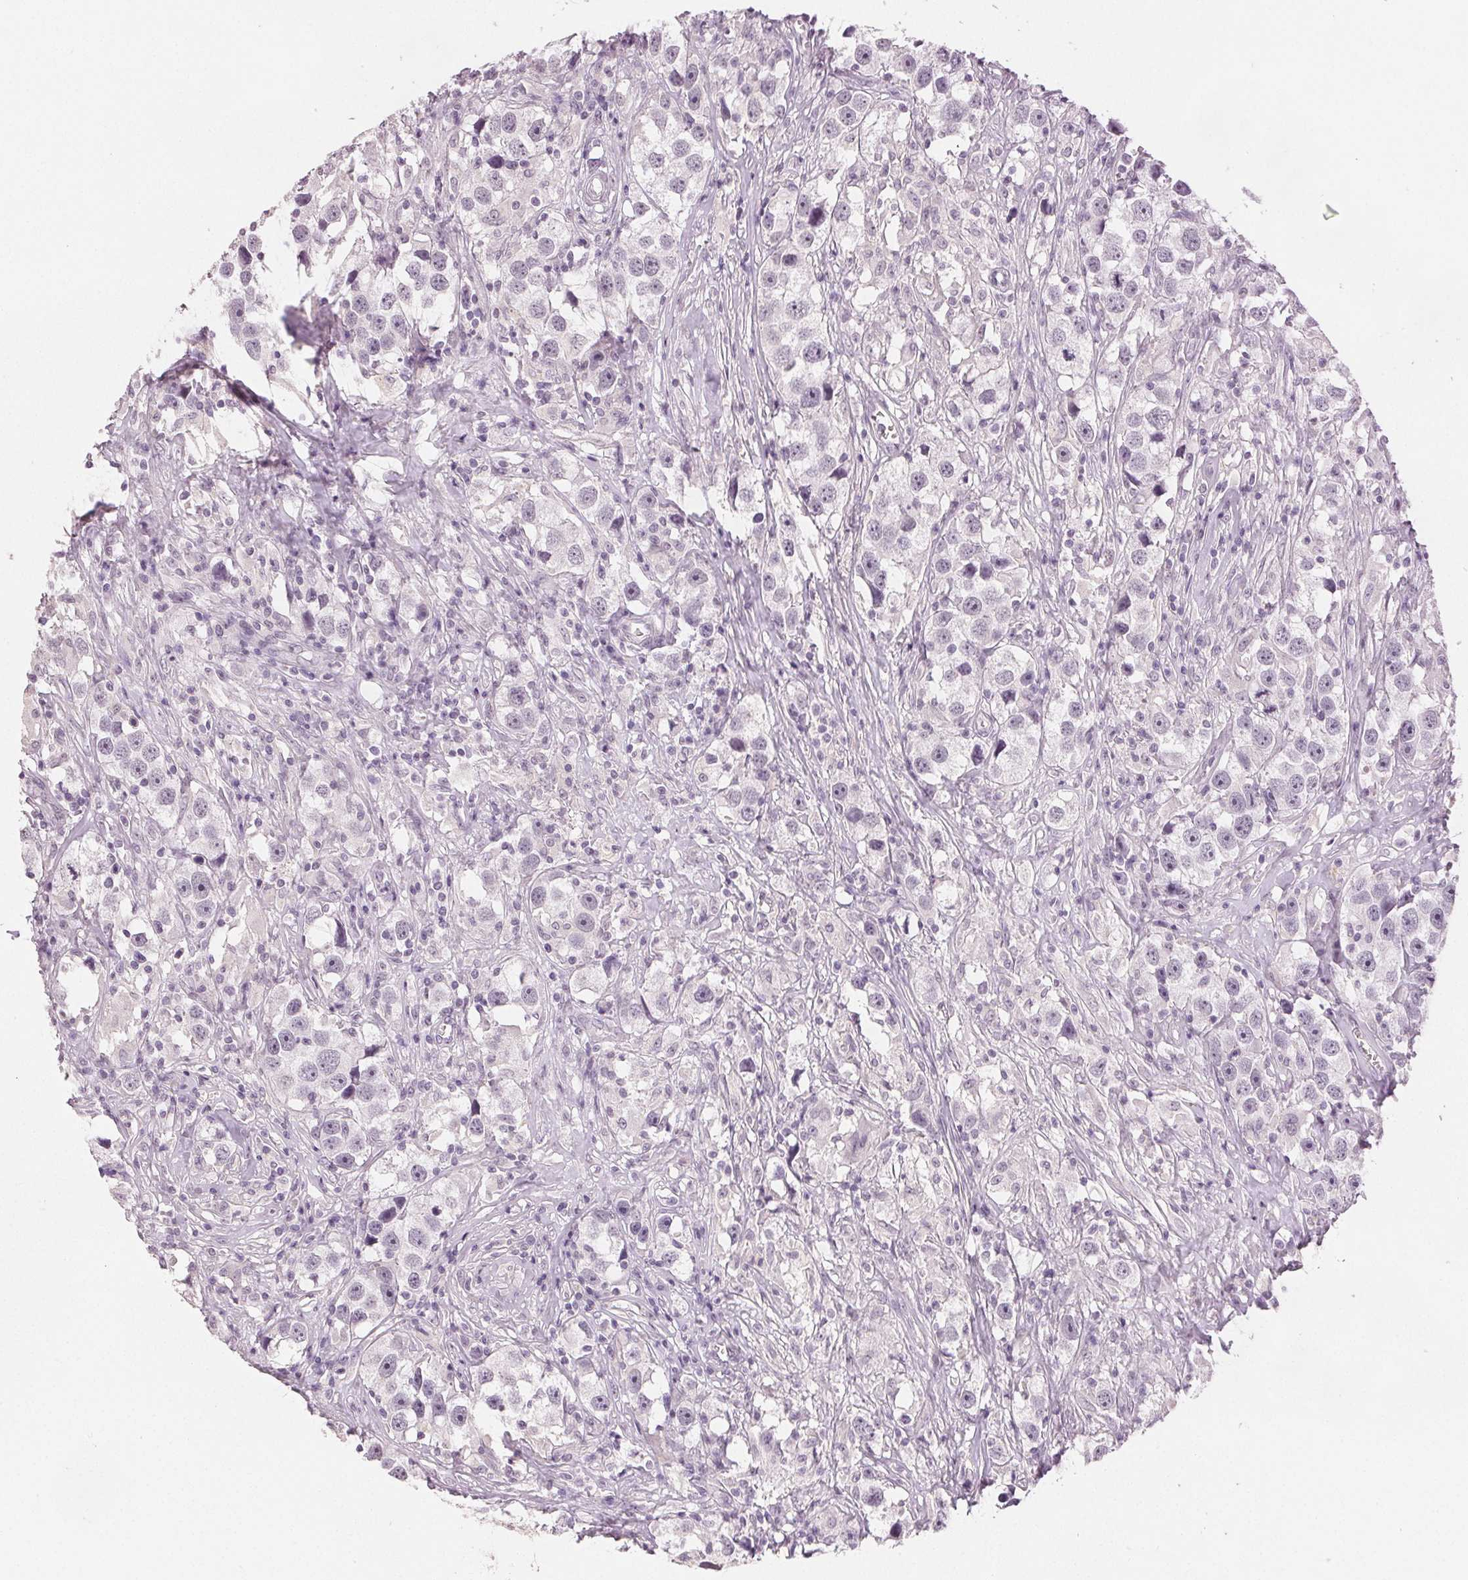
{"staining": {"intensity": "negative", "quantity": "none", "location": "none"}, "tissue": "testis cancer", "cell_type": "Tumor cells", "image_type": "cancer", "snomed": [{"axis": "morphology", "description": "Seminoma, NOS"}, {"axis": "topography", "description": "Testis"}], "caption": "Seminoma (testis) stained for a protein using immunohistochemistry (IHC) reveals no staining tumor cells.", "gene": "SCGN", "patient": {"sex": "male", "age": 49}}